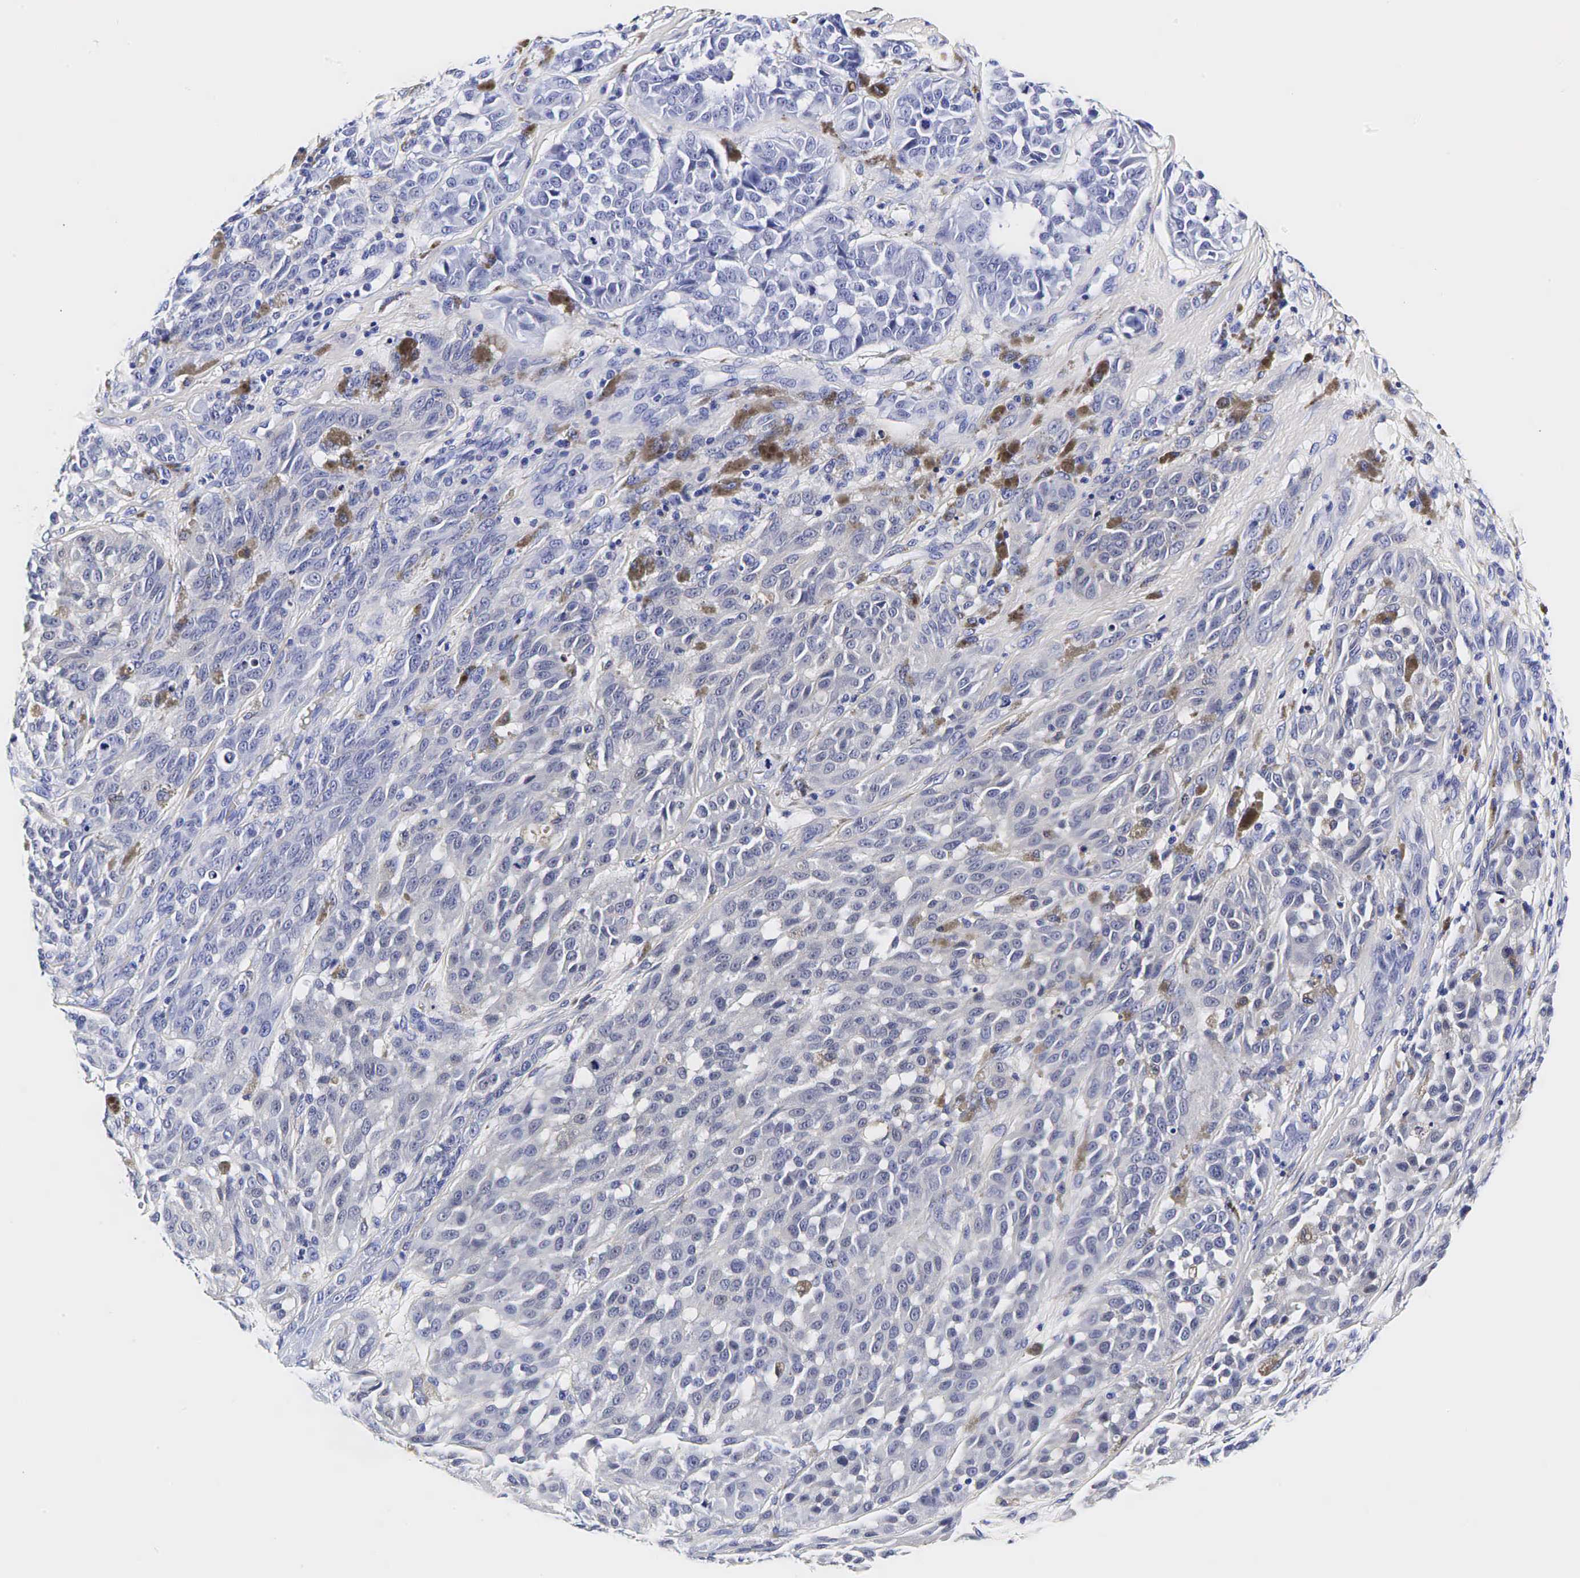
{"staining": {"intensity": "negative", "quantity": "none", "location": "none"}, "tissue": "melanoma", "cell_type": "Tumor cells", "image_type": "cancer", "snomed": [{"axis": "morphology", "description": "Malignant melanoma, NOS"}, {"axis": "topography", "description": "Skin"}], "caption": "This is a micrograph of immunohistochemistry staining of melanoma, which shows no positivity in tumor cells.", "gene": "GCG", "patient": {"sex": "male", "age": 44}}